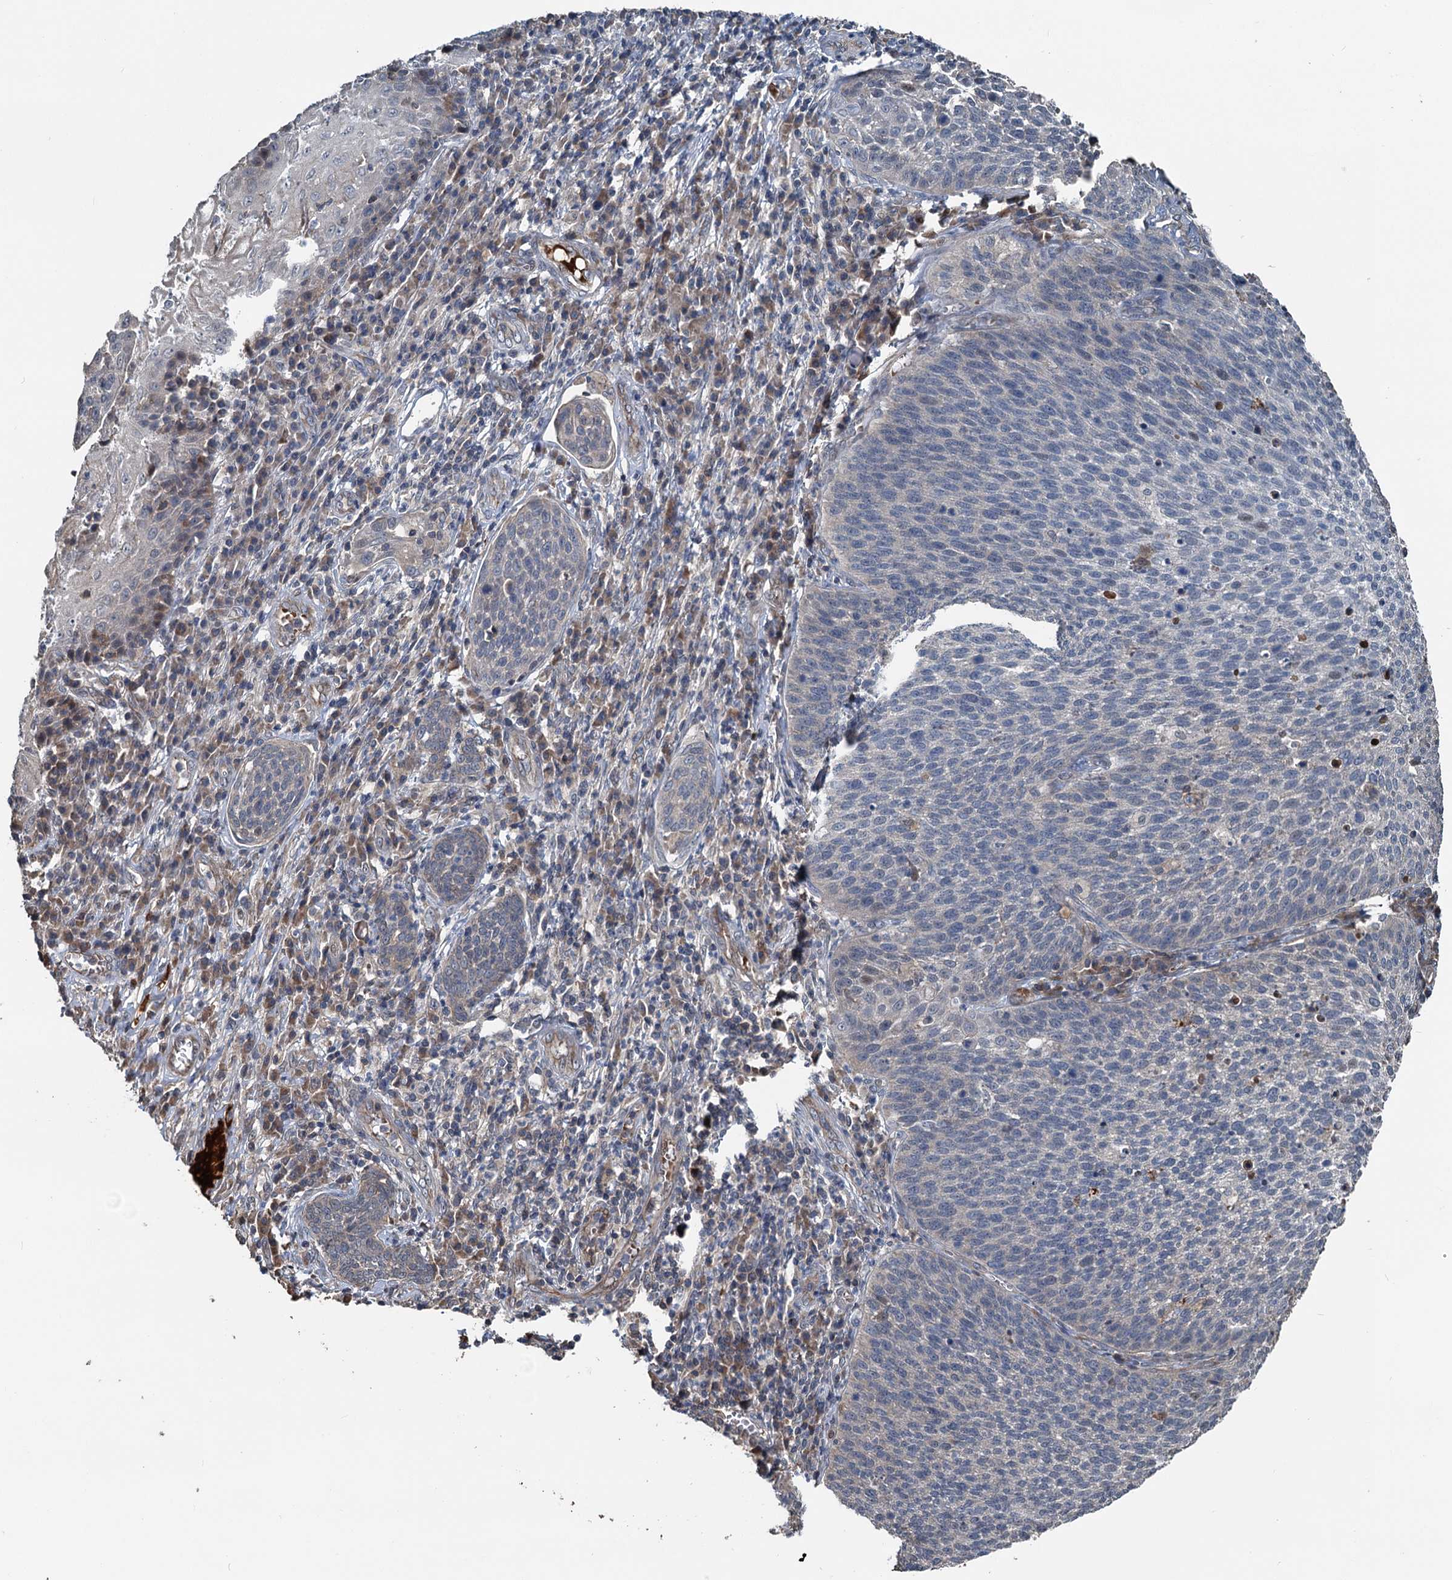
{"staining": {"intensity": "negative", "quantity": "none", "location": "none"}, "tissue": "cervical cancer", "cell_type": "Tumor cells", "image_type": "cancer", "snomed": [{"axis": "morphology", "description": "Squamous cell carcinoma, NOS"}, {"axis": "topography", "description": "Cervix"}], "caption": "Tumor cells are negative for brown protein staining in cervical squamous cell carcinoma.", "gene": "TEDC1", "patient": {"sex": "female", "age": 34}}